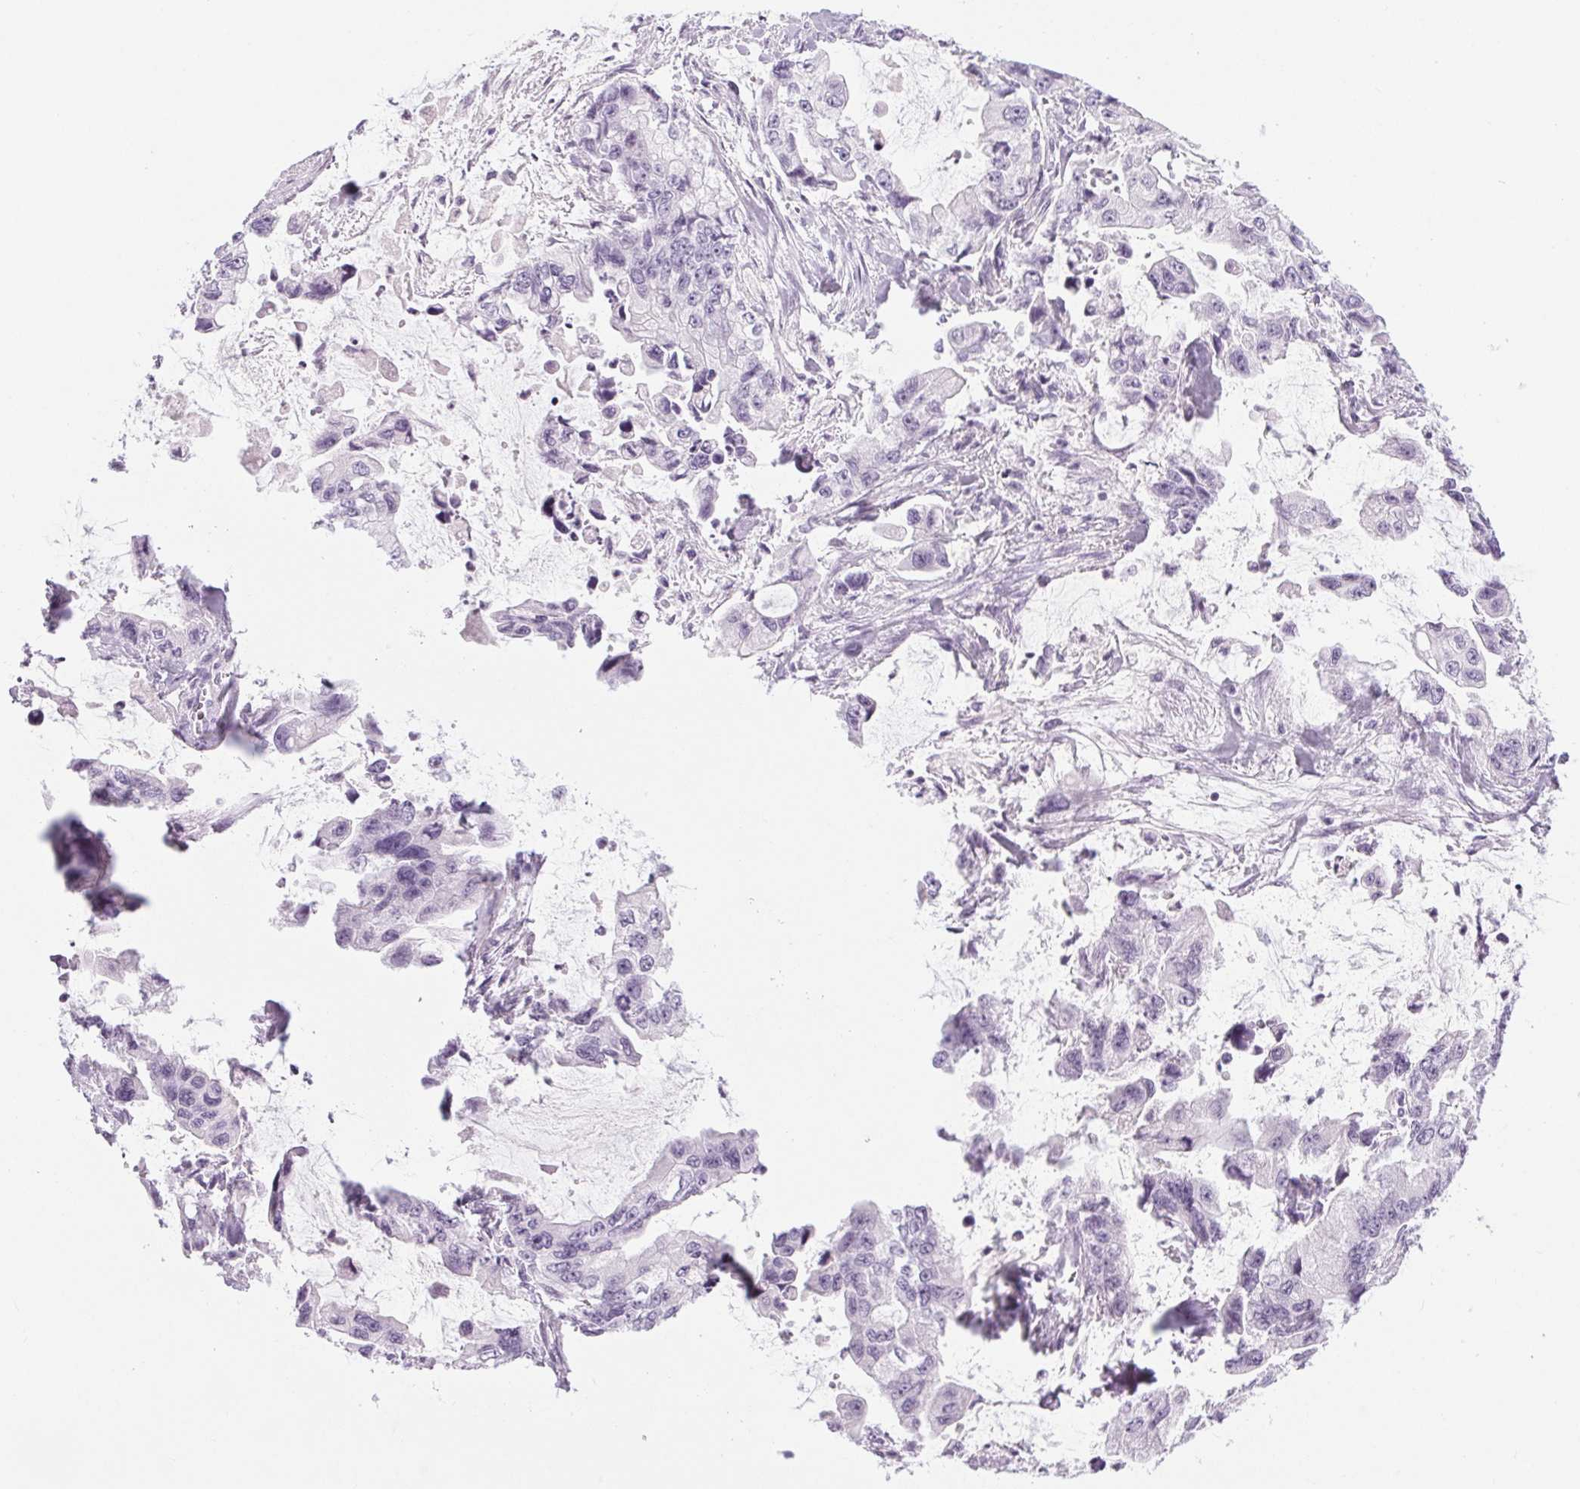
{"staining": {"intensity": "negative", "quantity": "none", "location": "none"}, "tissue": "stomach cancer", "cell_type": "Tumor cells", "image_type": "cancer", "snomed": [{"axis": "morphology", "description": "Adenocarcinoma, NOS"}, {"axis": "topography", "description": "Pancreas"}, {"axis": "topography", "description": "Stomach, upper"}, {"axis": "topography", "description": "Stomach"}], "caption": "Tumor cells are negative for brown protein staining in stomach cancer.", "gene": "LRP2", "patient": {"sex": "male", "age": 77}}